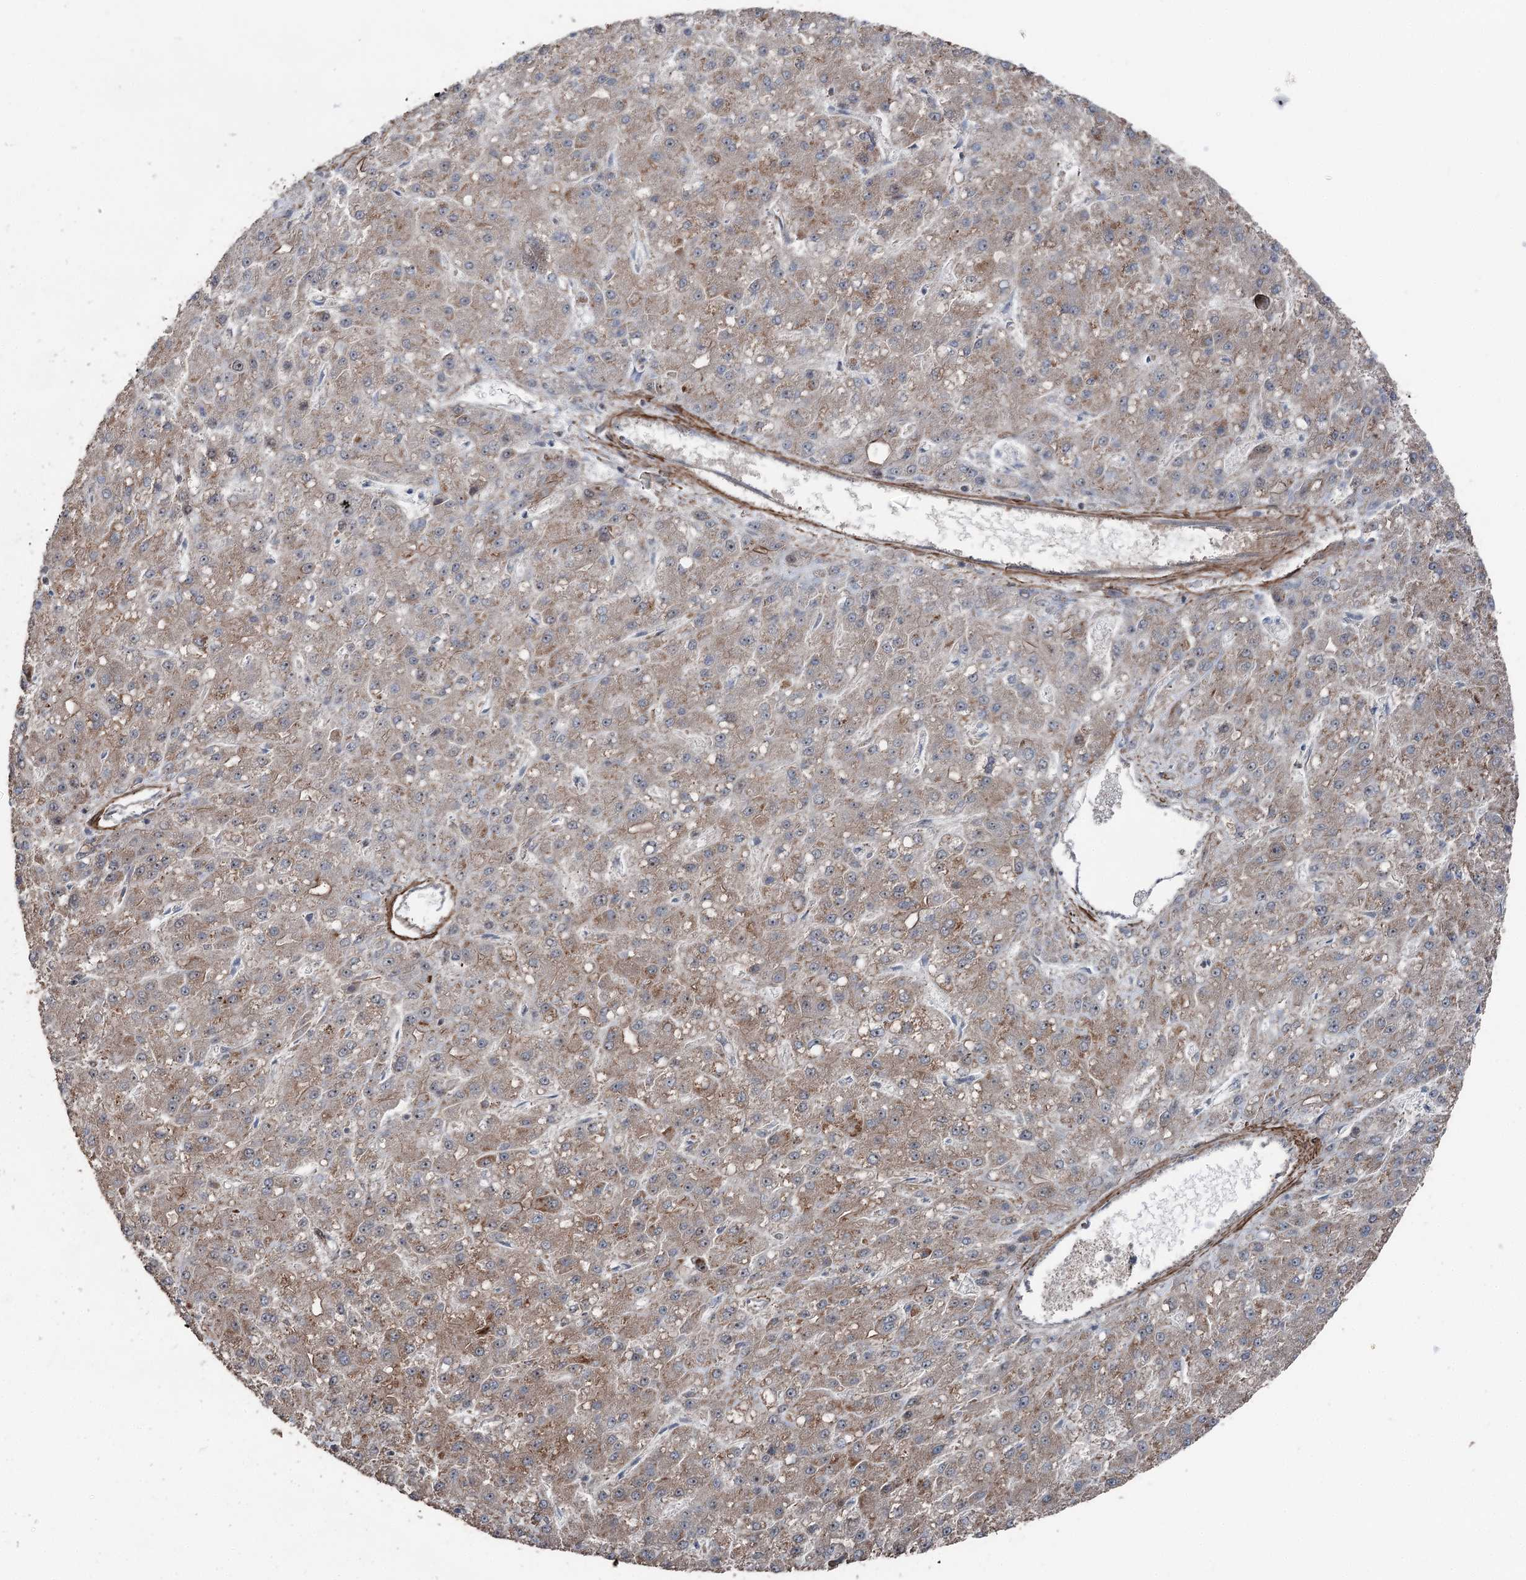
{"staining": {"intensity": "moderate", "quantity": "<25%", "location": "cytoplasmic/membranous"}, "tissue": "liver cancer", "cell_type": "Tumor cells", "image_type": "cancer", "snomed": [{"axis": "morphology", "description": "Carcinoma, Hepatocellular, NOS"}, {"axis": "topography", "description": "Liver"}], "caption": "Liver cancer stained with immunohistochemistry shows moderate cytoplasmic/membranous staining in about <25% of tumor cells. (Stains: DAB (3,3'-diaminobenzidine) in brown, nuclei in blue, Microscopy: brightfield microscopy at high magnification).", "gene": "CCDC82", "patient": {"sex": "male", "age": 67}}